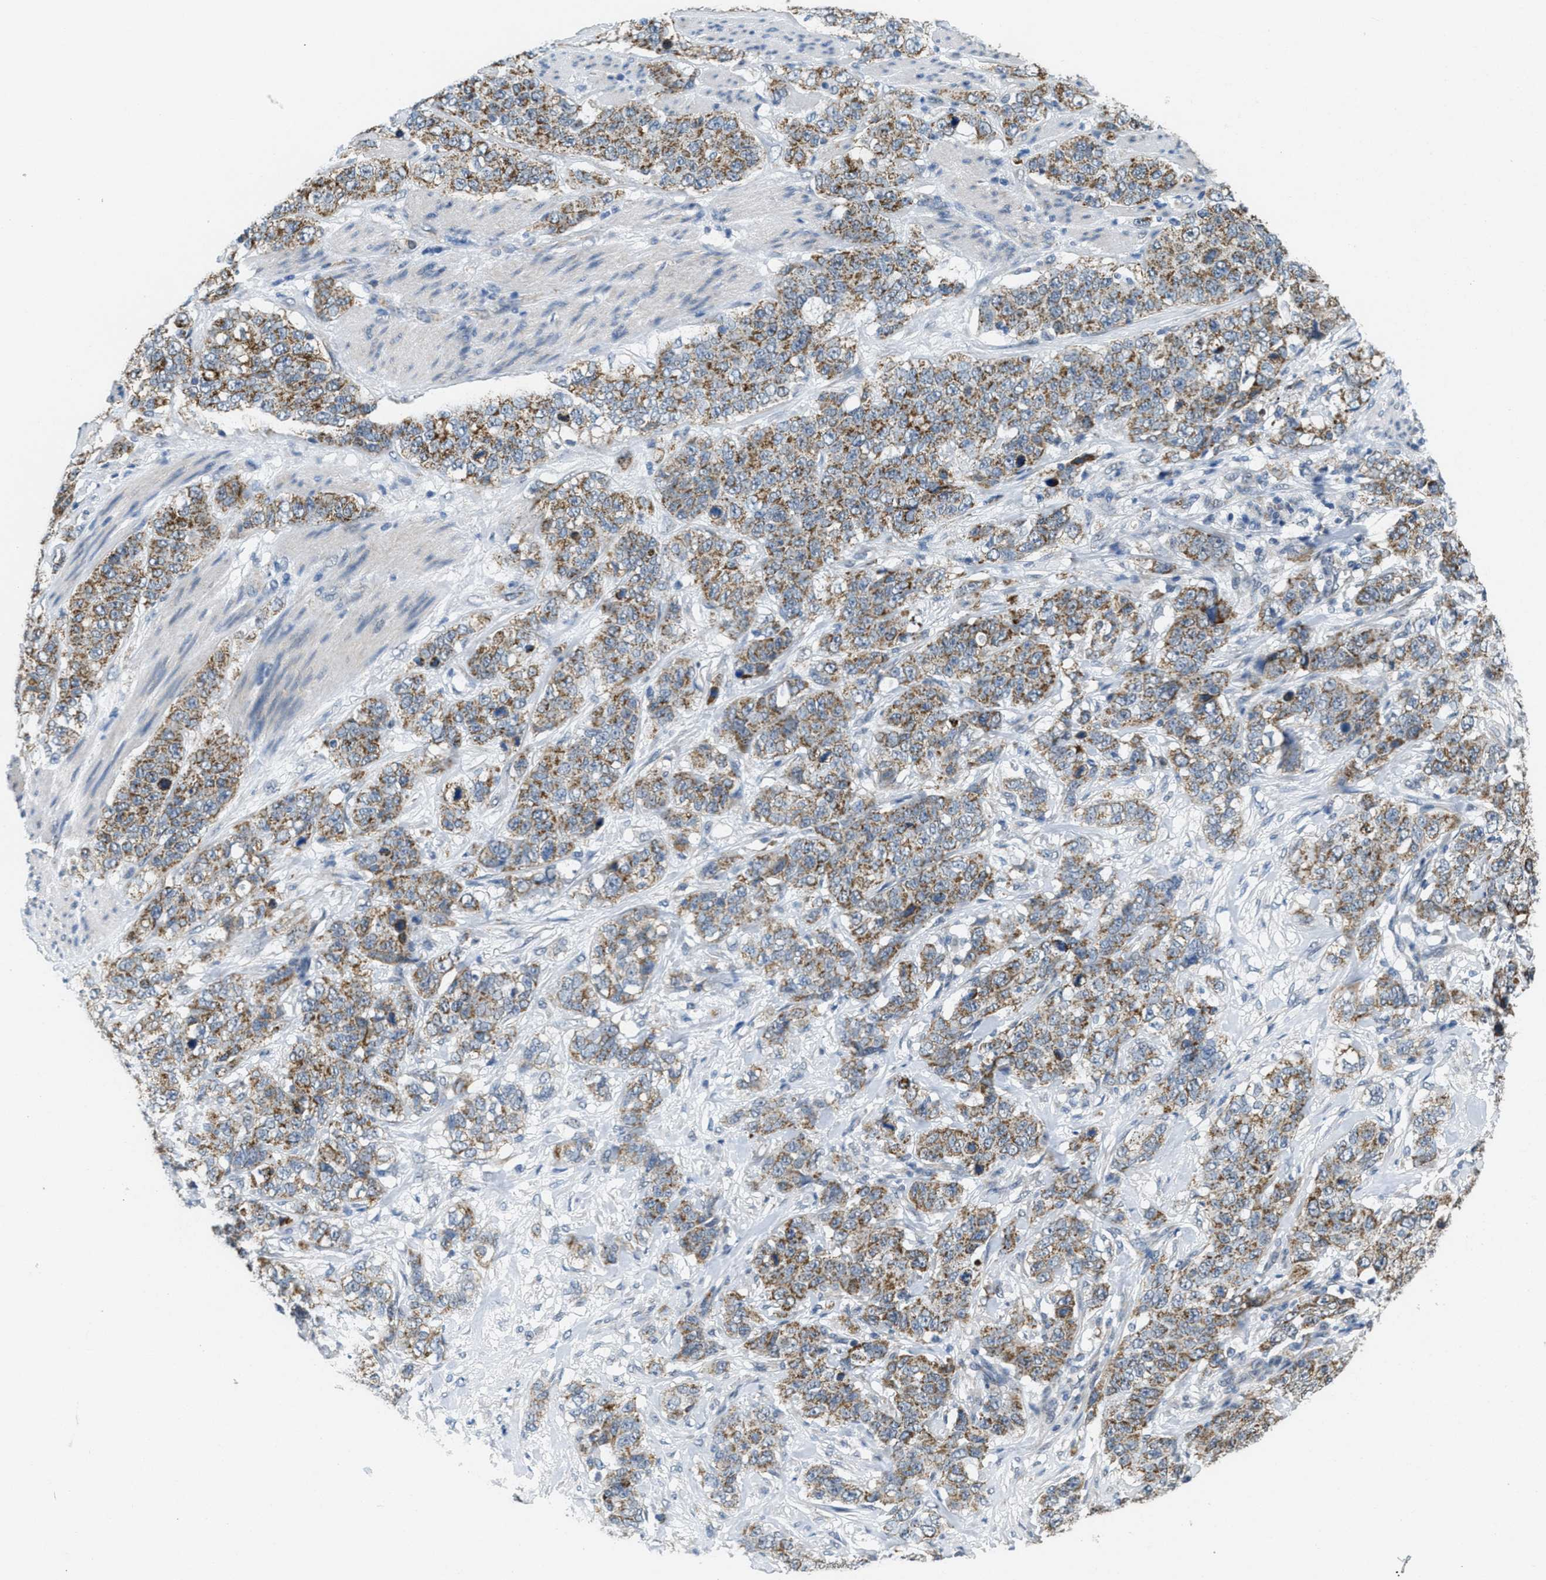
{"staining": {"intensity": "moderate", "quantity": ">75%", "location": "cytoplasmic/membranous"}, "tissue": "stomach cancer", "cell_type": "Tumor cells", "image_type": "cancer", "snomed": [{"axis": "morphology", "description": "Adenocarcinoma, NOS"}, {"axis": "topography", "description": "Stomach"}], "caption": "Tumor cells reveal medium levels of moderate cytoplasmic/membranous expression in about >75% of cells in human stomach cancer.", "gene": "TOMM70", "patient": {"sex": "male", "age": 48}}